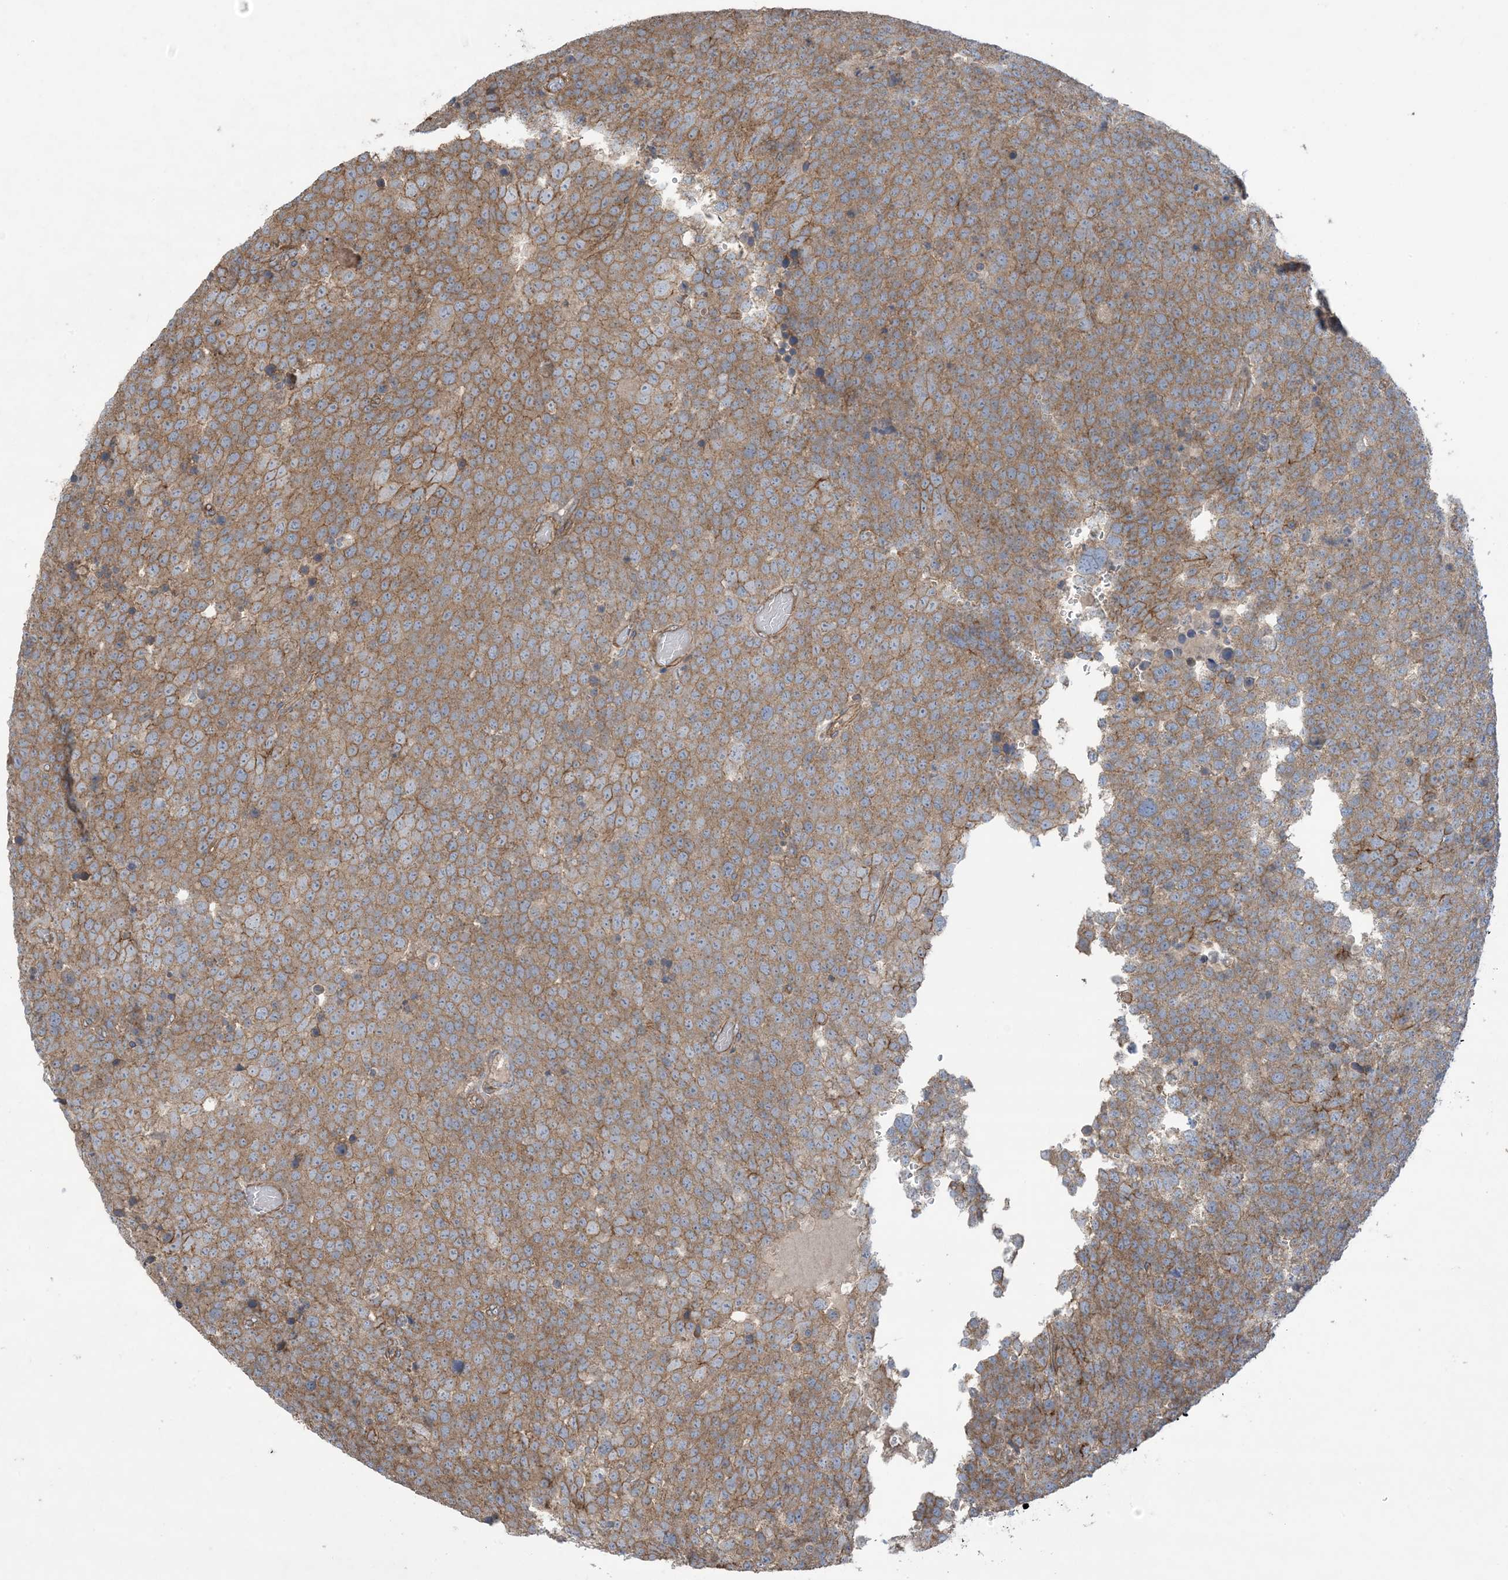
{"staining": {"intensity": "moderate", "quantity": ">75%", "location": "cytoplasmic/membranous"}, "tissue": "testis cancer", "cell_type": "Tumor cells", "image_type": "cancer", "snomed": [{"axis": "morphology", "description": "Seminoma, NOS"}, {"axis": "topography", "description": "Testis"}], "caption": "A medium amount of moderate cytoplasmic/membranous staining is identified in approximately >75% of tumor cells in testis cancer (seminoma) tissue.", "gene": "CCNY", "patient": {"sex": "male", "age": 71}}